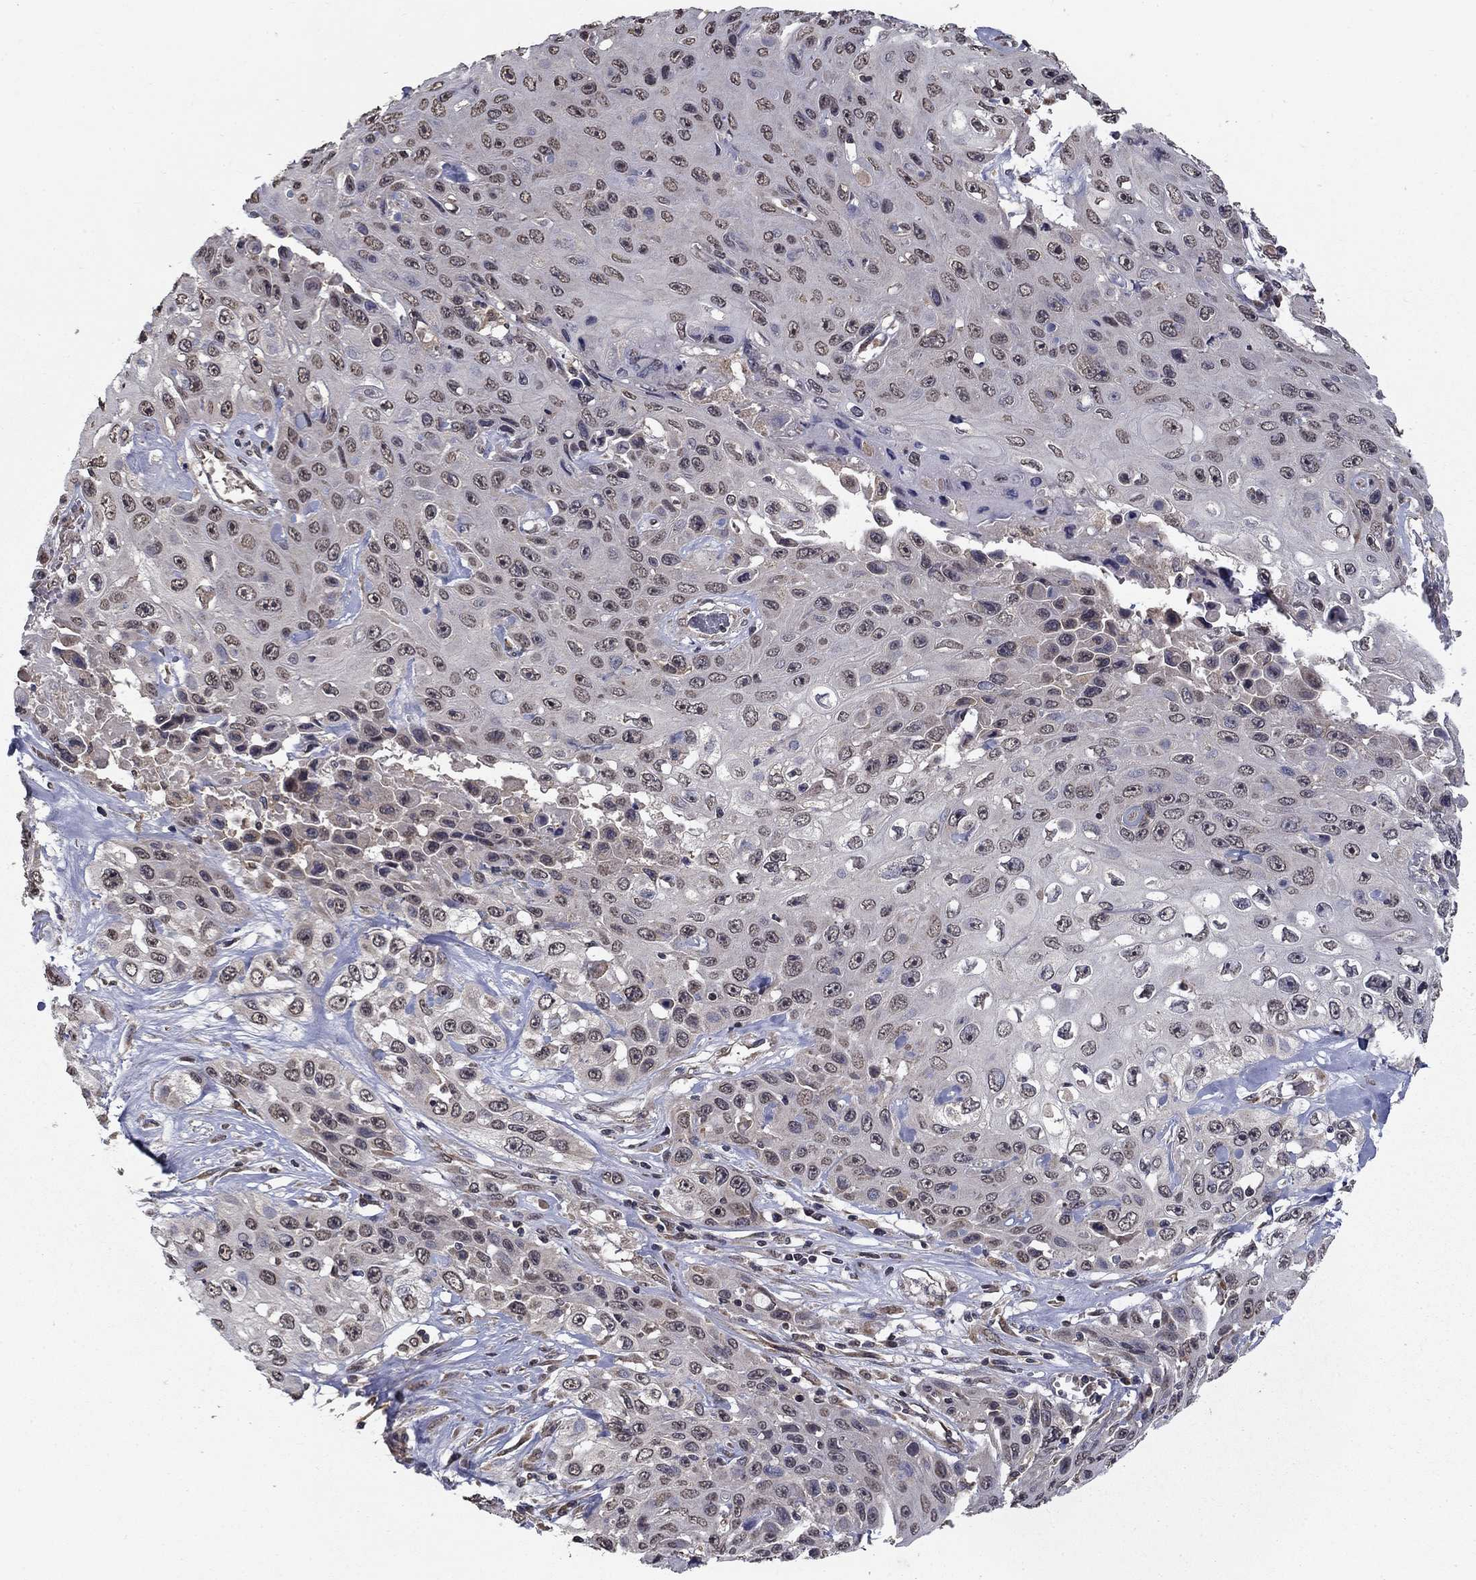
{"staining": {"intensity": "negative", "quantity": "none", "location": "none"}, "tissue": "skin cancer", "cell_type": "Tumor cells", "image_type": "cancer", "snomed": [{"axis": "morphology", "description": "Squamous cell carcinoma, NOS"}, {"axis": "topography", "description": "Skin"}], "caption": "This is an IHC photomicrograph of human skin squamous cell carcinoma. There is no expression in tumor cells.", "gene": "SLC2A13", "patient": {"sex": "male", "age": 82}}